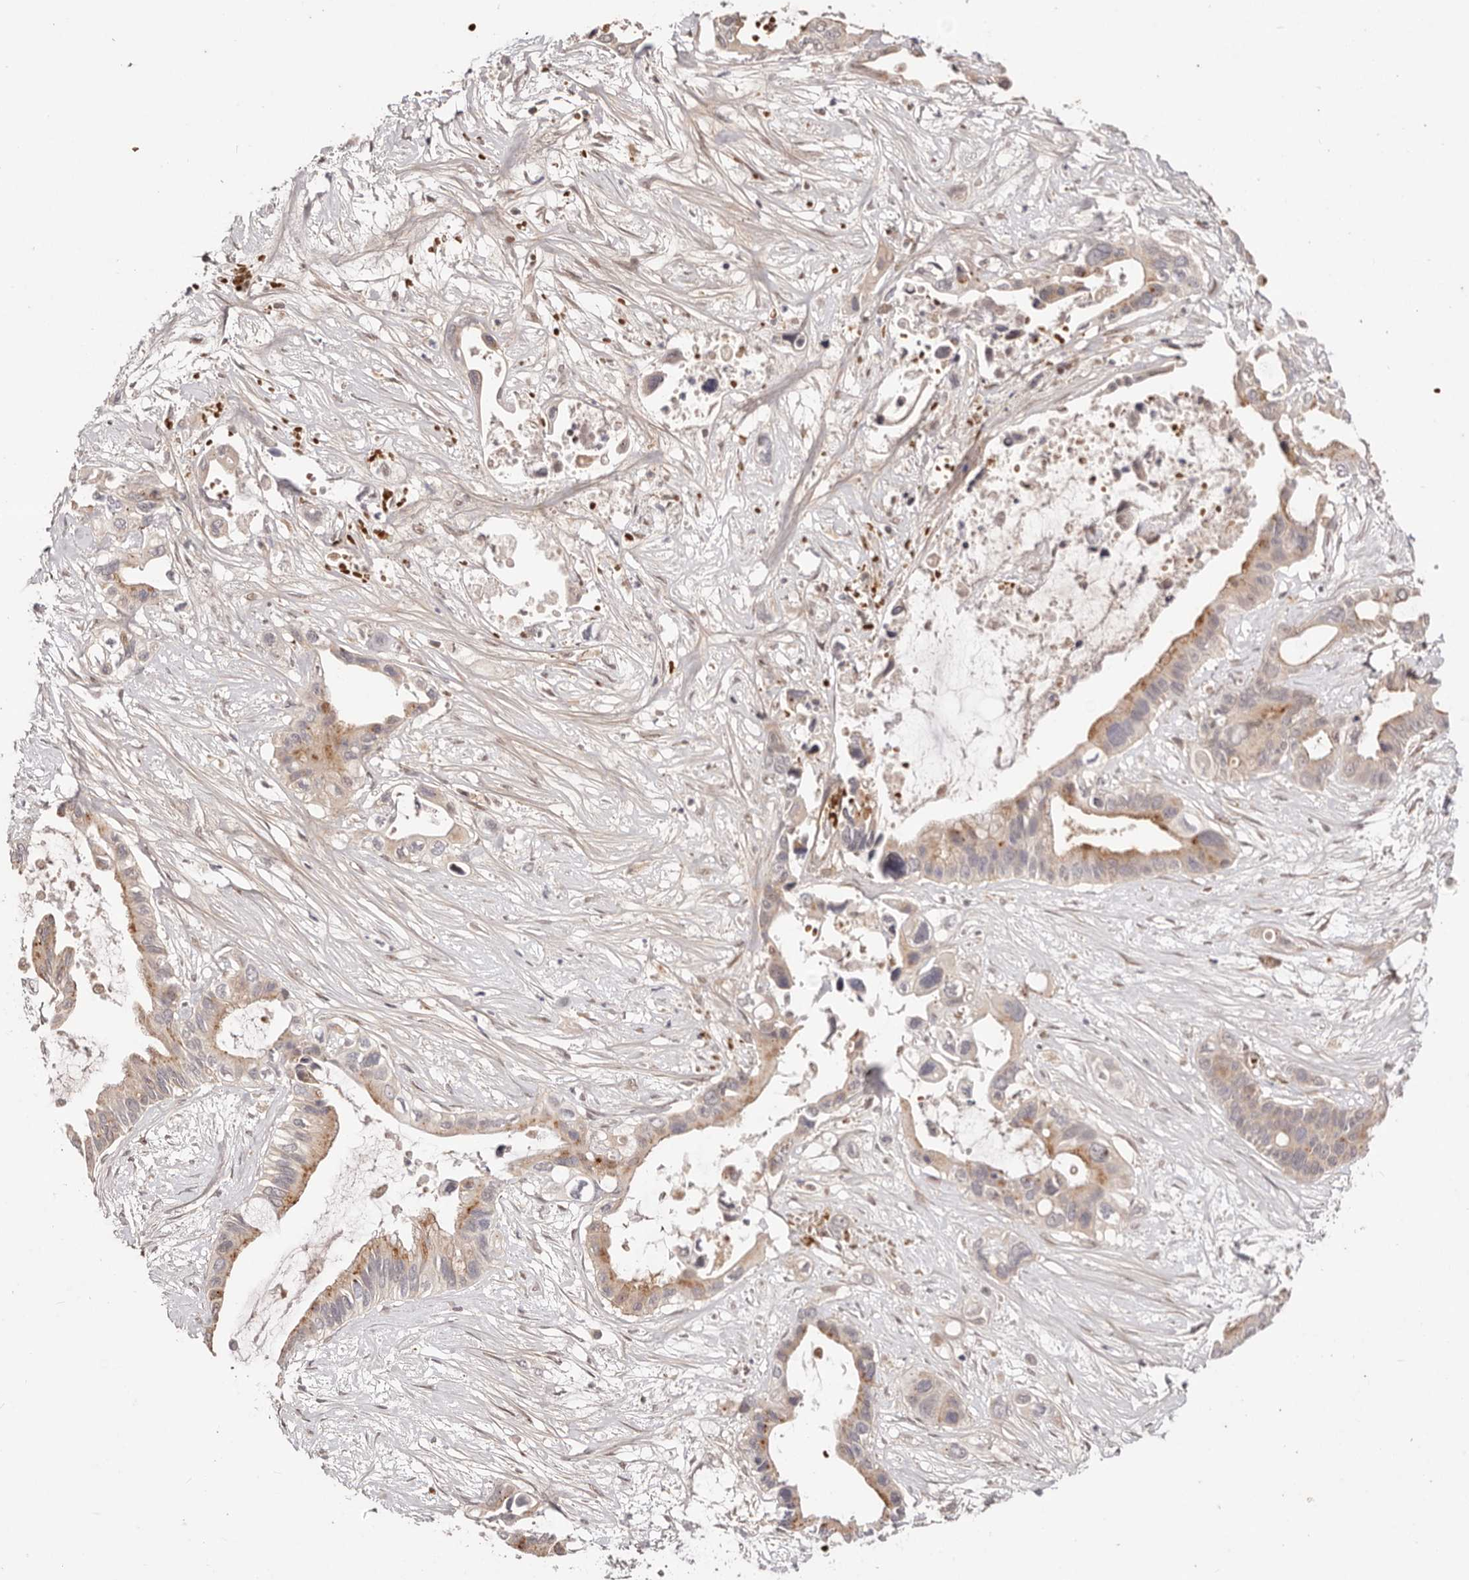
{"staining": {"intensity": "moderate", "quantity": "<25%", "location": "cytoplasmic/membranous"}, "tissue": "pancreatic cancer", "cell_type": "Tumor cells", "image_type": "cancer", "snomed": [{"axis": "morphology", "description": "Adenocarcinoma, NOS"}, {"axis": "topography", "description": "Pancreas"}], "caption": "Adenocarcinoma (pancreatic) tissue demonstrates moderate cytoplasmic/membranous positivity in approximately <25% of tumor cells, visualized by immunohistochemistry. The protein of interest is shown in brown color, while the nuclei are stained blue.", "gene": "WRN", "patient": {"sex": "male", "age": 66}}